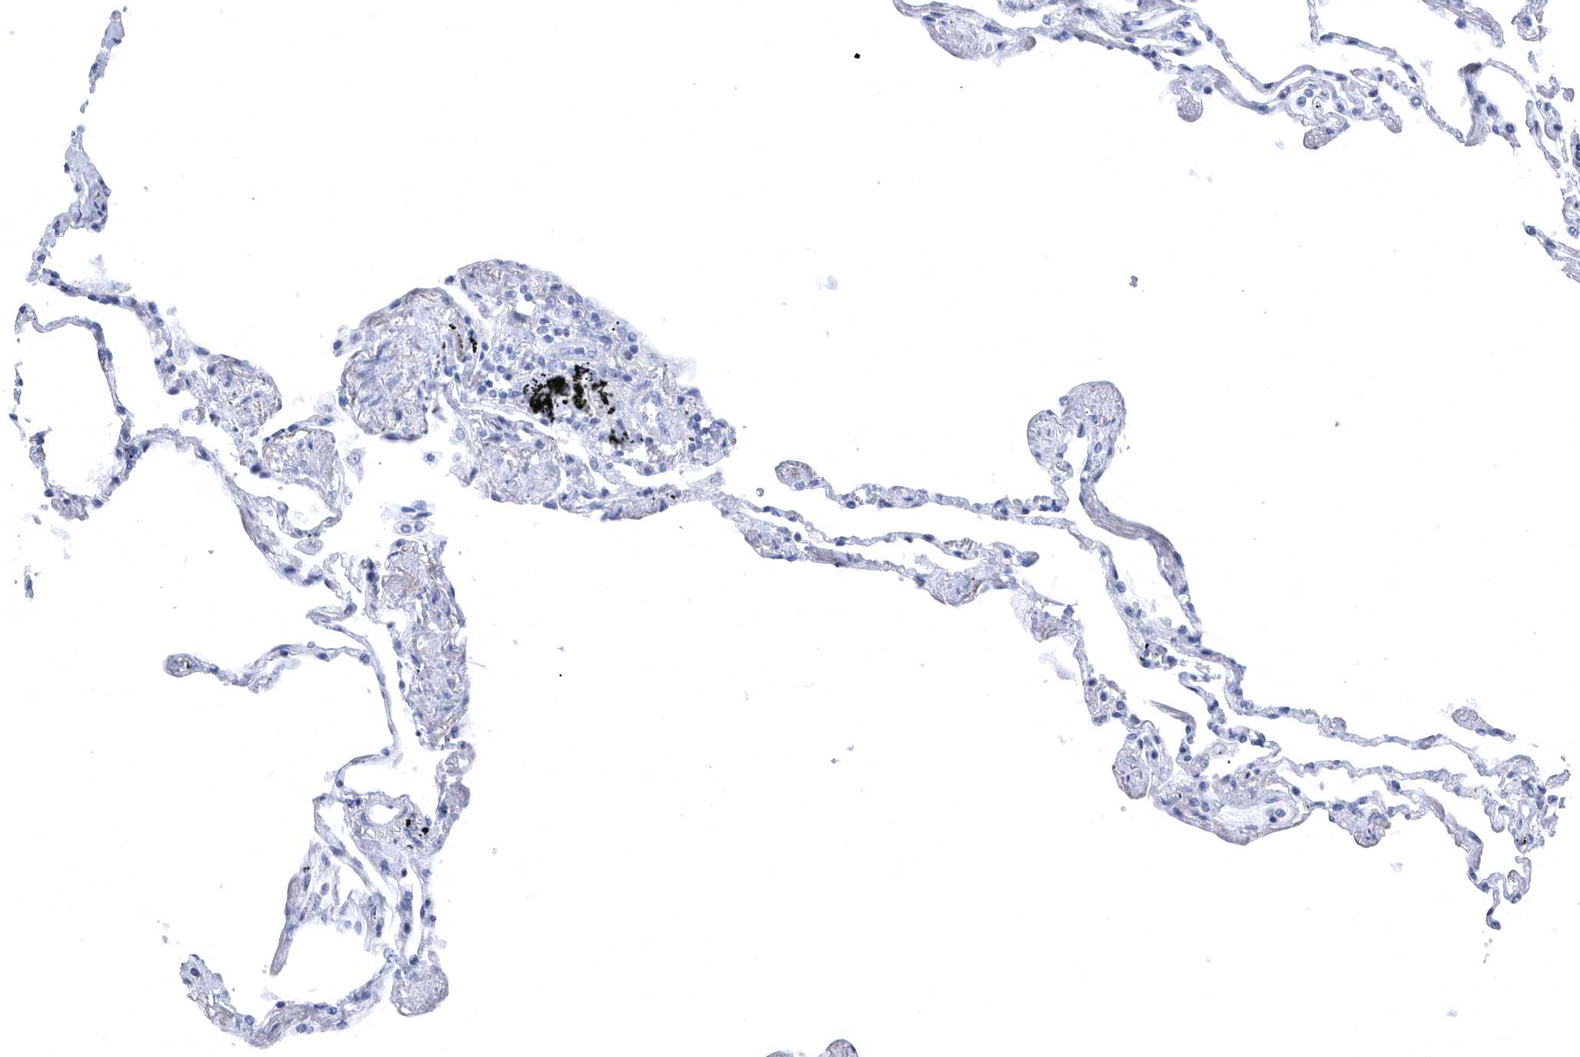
{"staining": {"intensity": "negative", "quantity": "none", "location": "none"}, "tissue": "lung", "cell_type": "Alveolar cells", "image_type": "normal", "snomed": [{"axis": "morphology", "description": "Normal tissue, NOS"}, {"axis": "topography", "description": "Lung"}], "caption": "Micrograph shows no significant protein expression in alveolar cells of benign lung.", "gene": "CCT4", "patient": {"sex": "female", "age": 67}}